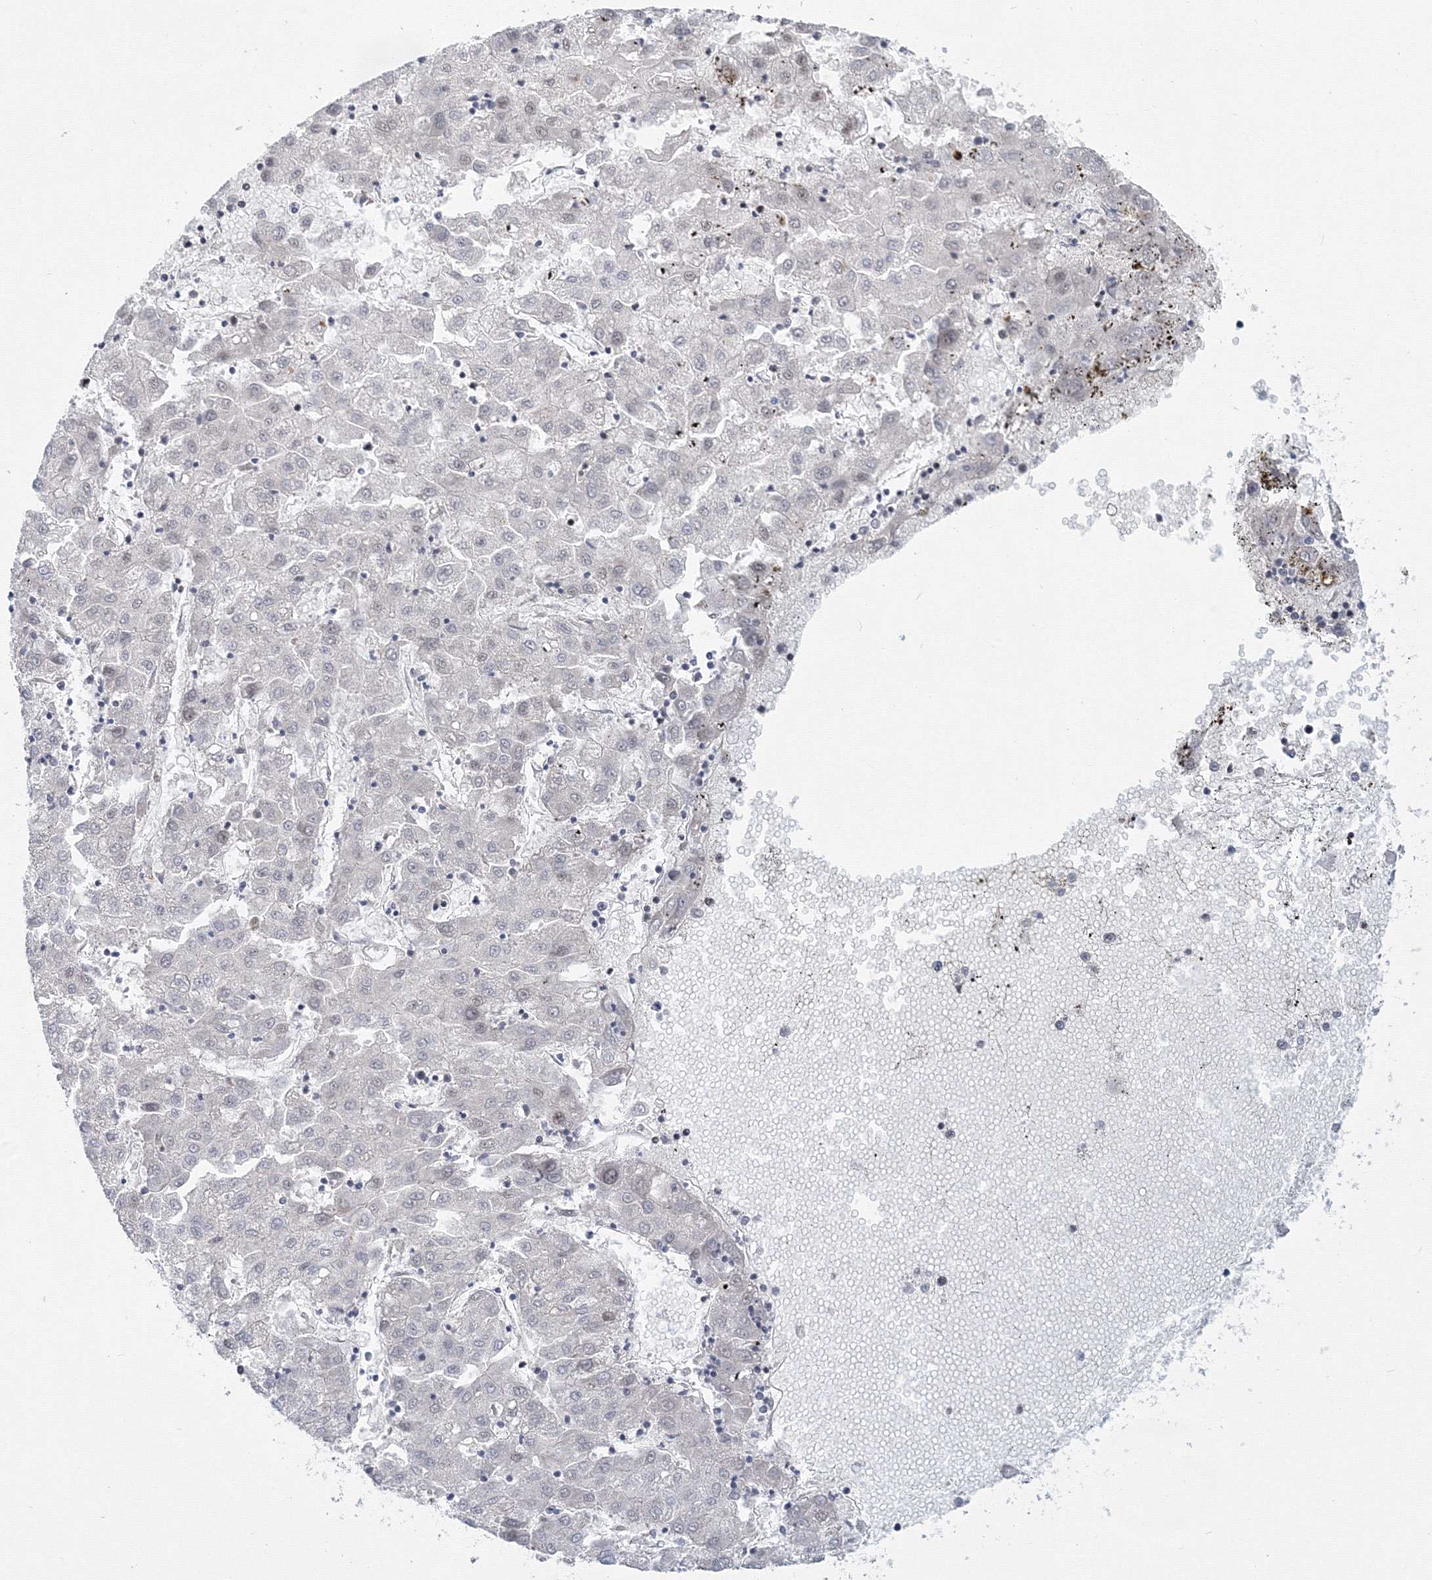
{"staining": {"intensity": "weak", "quantity": "<25%", "location": "nuclear"}, "tissue": "liver cancer", "cell_type": "Tumor cells", "image_type": "cancer", "snomed": [{"axis": "morphology", "description": "Carcinoma, Hepatocellular, NOS"}, {"axis": "topography", "description": "Liver"}], "caption": "DAB immunohistochemical staining of human liver cancer reveals no significant expression in tumor cells. Nuclei are stained in blue.", "gene": "SF3B6", "patient": {"sex": "male", "age": 72}}